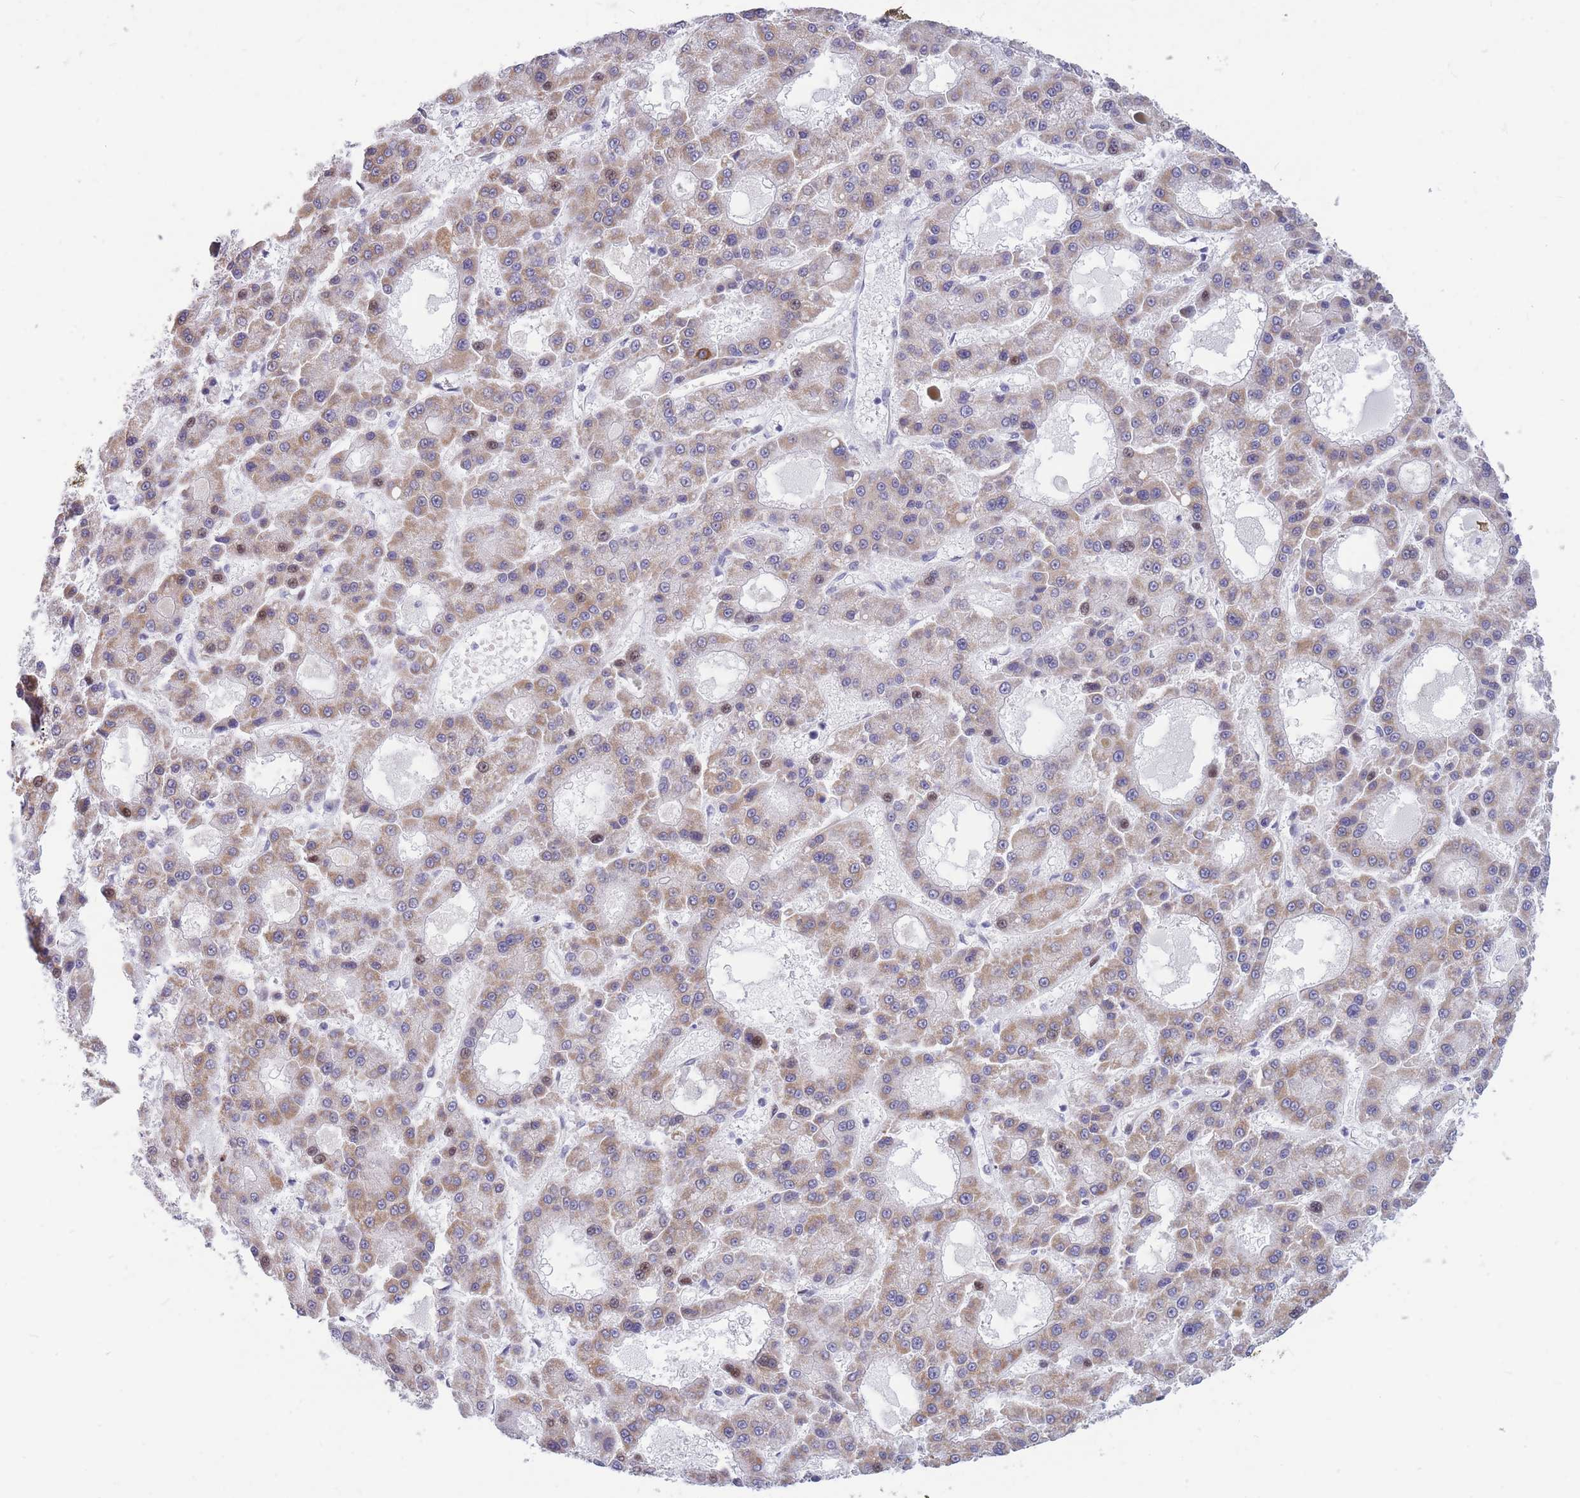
{"staining": {"intensity": "moderate", "quantity": "25%-75%", "location": "cytoplasmic/membranous"}, "tissue": "liver cancer", "cell_type": "Tumor cells", "image_type": "cancer", "snomed": [{"axis": "morphology", "description": "Carcinoma, Hepatocellular, NOS"}, {"axis": "topography", "description": "Liver"}], "caption": "This photomicrograph reveals IHC staining of liver hepatocellular carcinoma, with medium moderate cytoplasmic/membranous positivity in approximately 25%-75% of tumor cells.", "gene": "MOB4", "patient": {"sex": "male", "age": 70}}